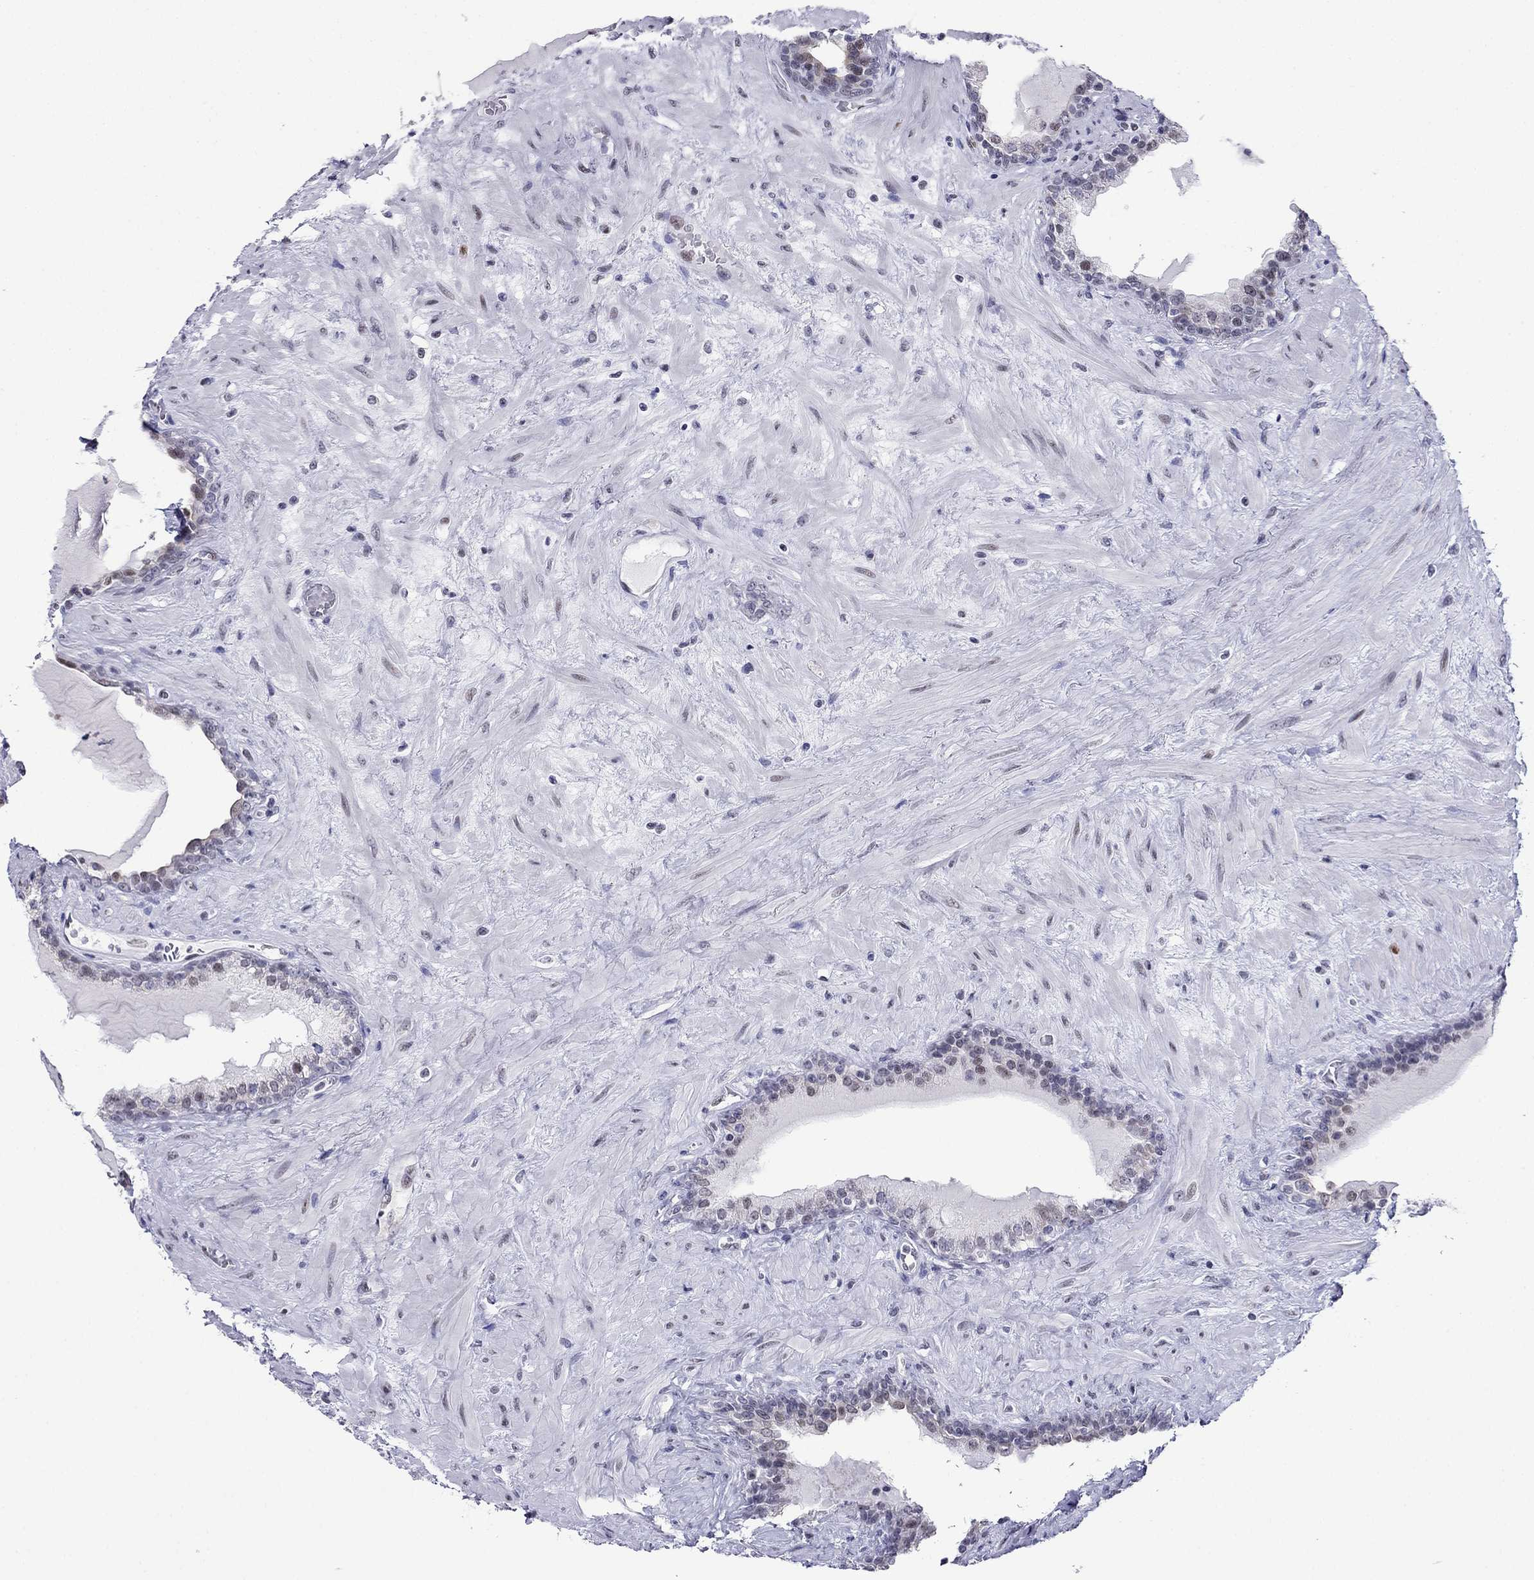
{"staining": {"intensity": "weak", "quantity": "<25%", "location": "nuclear"}, "tissue": "prostate", "cell_type": "Glandular cells", "image_type": "normal", "snomed": [{"axis": "morphology", "description": "Normal tissue, NOS"}, {"axis": "topography", "description": "Prostate"}], "caption": "Glandular cells show no significant staining in normal prostate. Brightfield microscopy of immunohistochemistry (IHC) stained with DAB (brown) and hematoxylin (blue), captured at high magnification.", "gene": "PPM1G", "patient": {"sex": "male", "age": 63}}